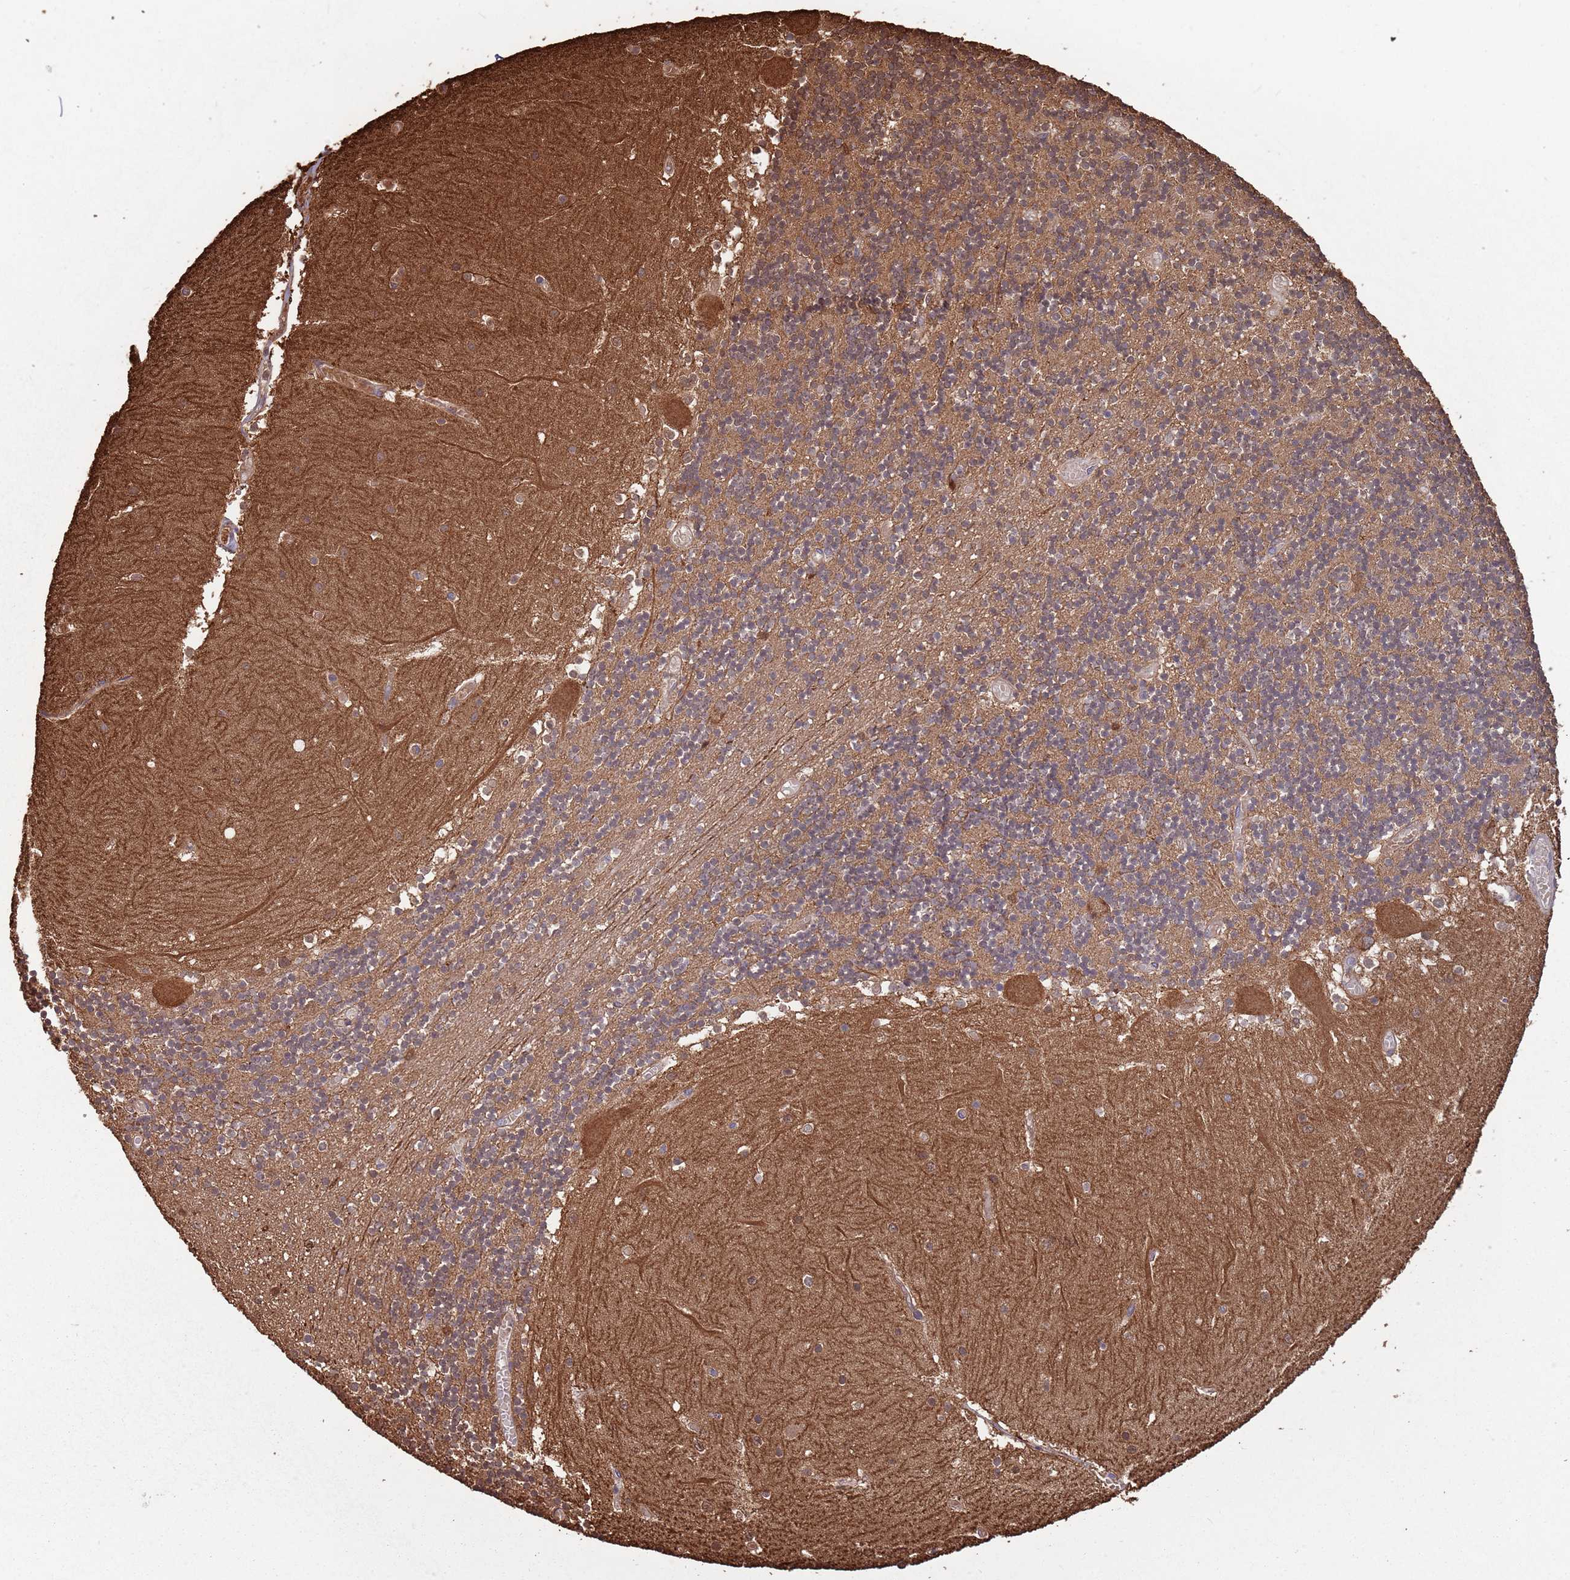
{"staining": {"intensity": "moderate", "quantity": "25%-75%", "location": "cytoplasmic/membranous"}, "tissue": "cerebellum", "cell_type": "Cells in granular layer", "image_type": "normal", "snomed": [{"axis": "morphology", "description": "Normal tissue, NOS"}, {"axis": "topography", "description": "Cerebellum"}], "caption": "Brown immunohistochemical staining in unremarkable cerebellum demonstrates moderate cytoplasmic/membranous staining in approximately 25%-75% of cells in granular layer.", "gene": "COG4", "patient": {"sex": "female", "age": 28}}